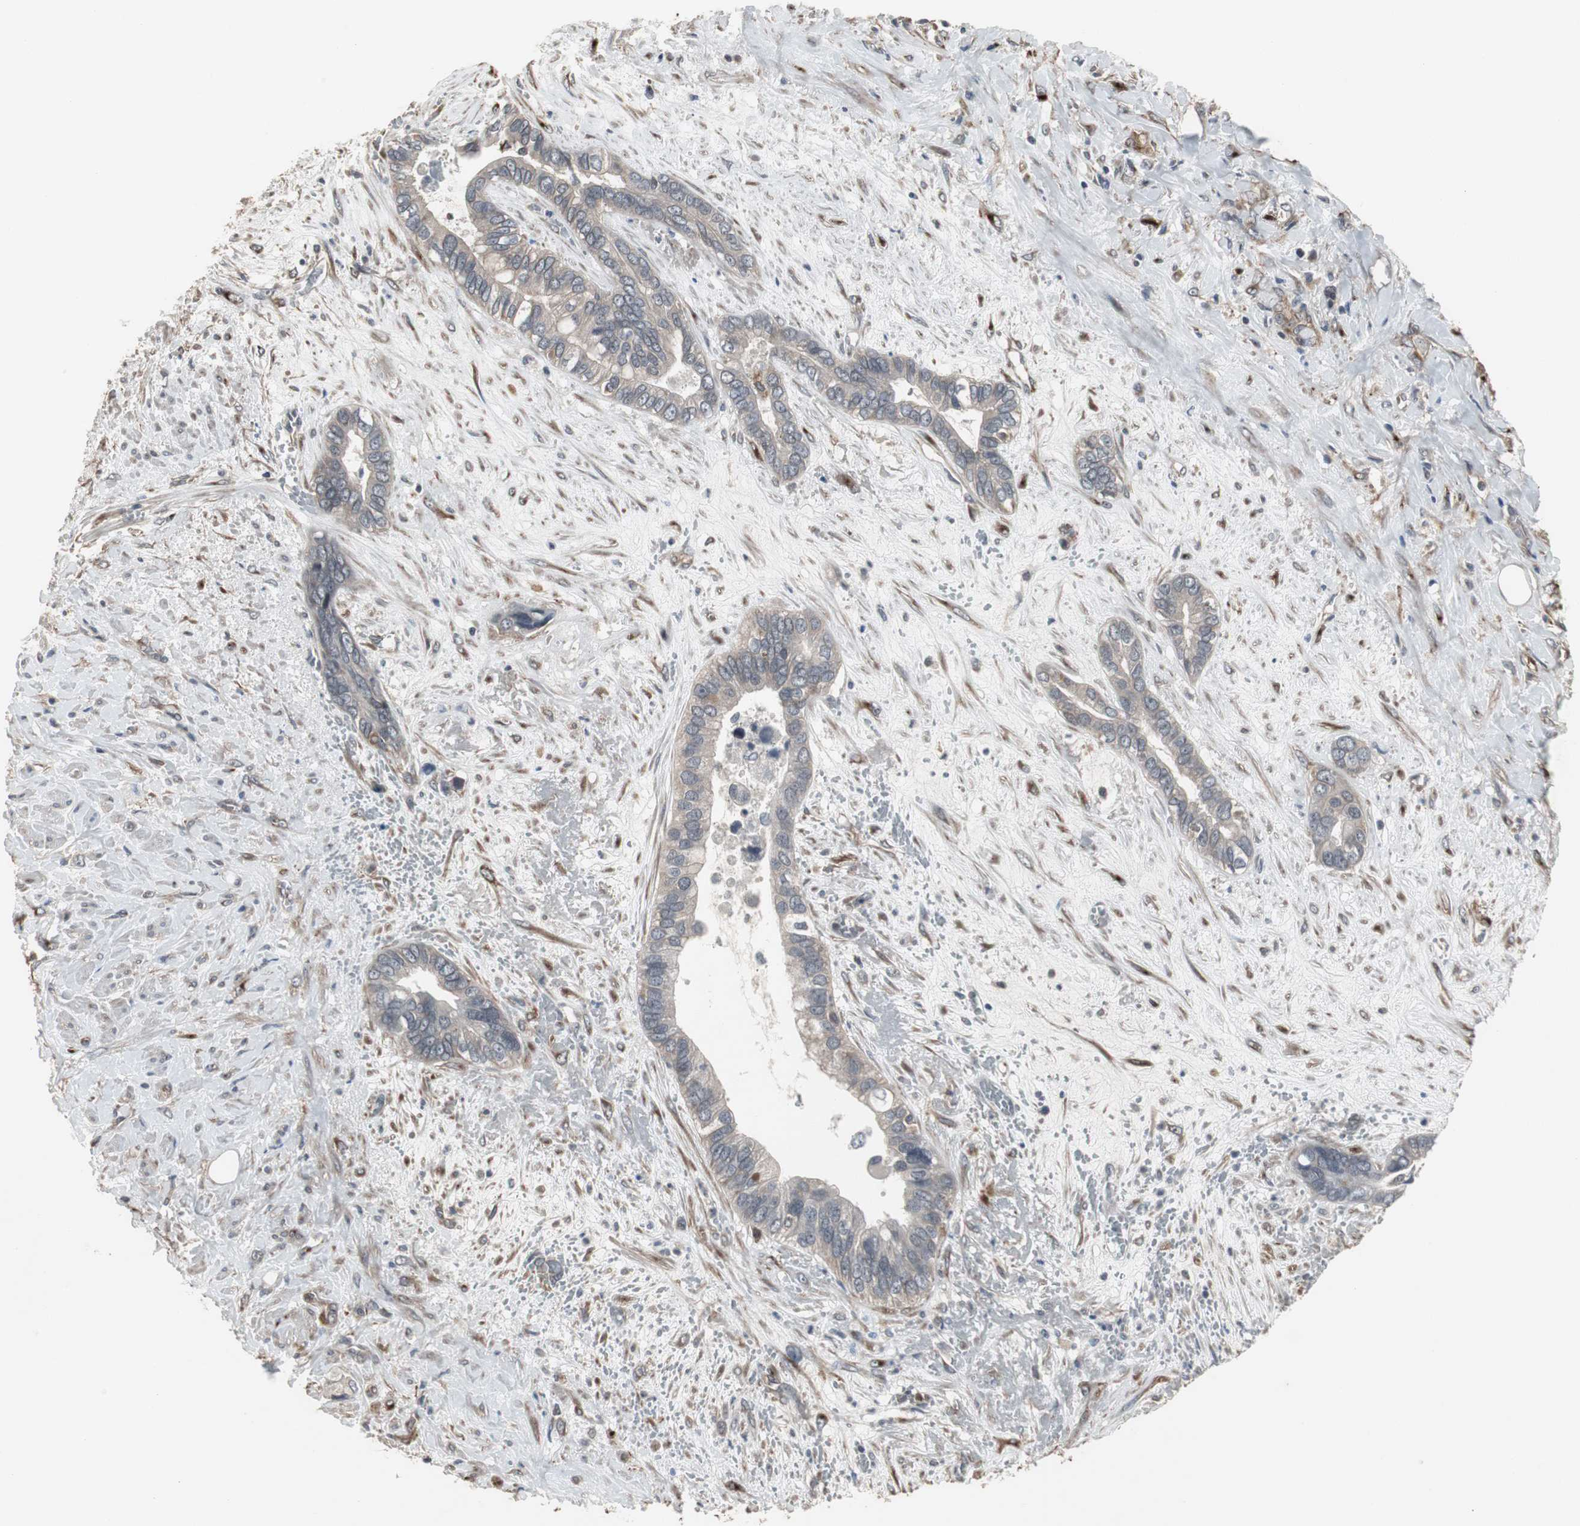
{"staining": {"intensity": "weak", "quantity": ">75%", "location": "cytoplasmic/membranous"}, "tissue": "liver cancer", "cell_type": "Tumor cells", "image_type": "cancer", "snomed": [{"axis": "morphology", "description": "Cholangiocarcinoma"}, {"axis": "topography", "description": "Liver"}], "caption": "Brown immunohistochemical staining in liver cancer demonstrates weak cytoplasmic/membranous positivity in approximately >75% of tumor cells.", "gene": "ATP2B2", "patient": {"sex": "female", "age": 65}}